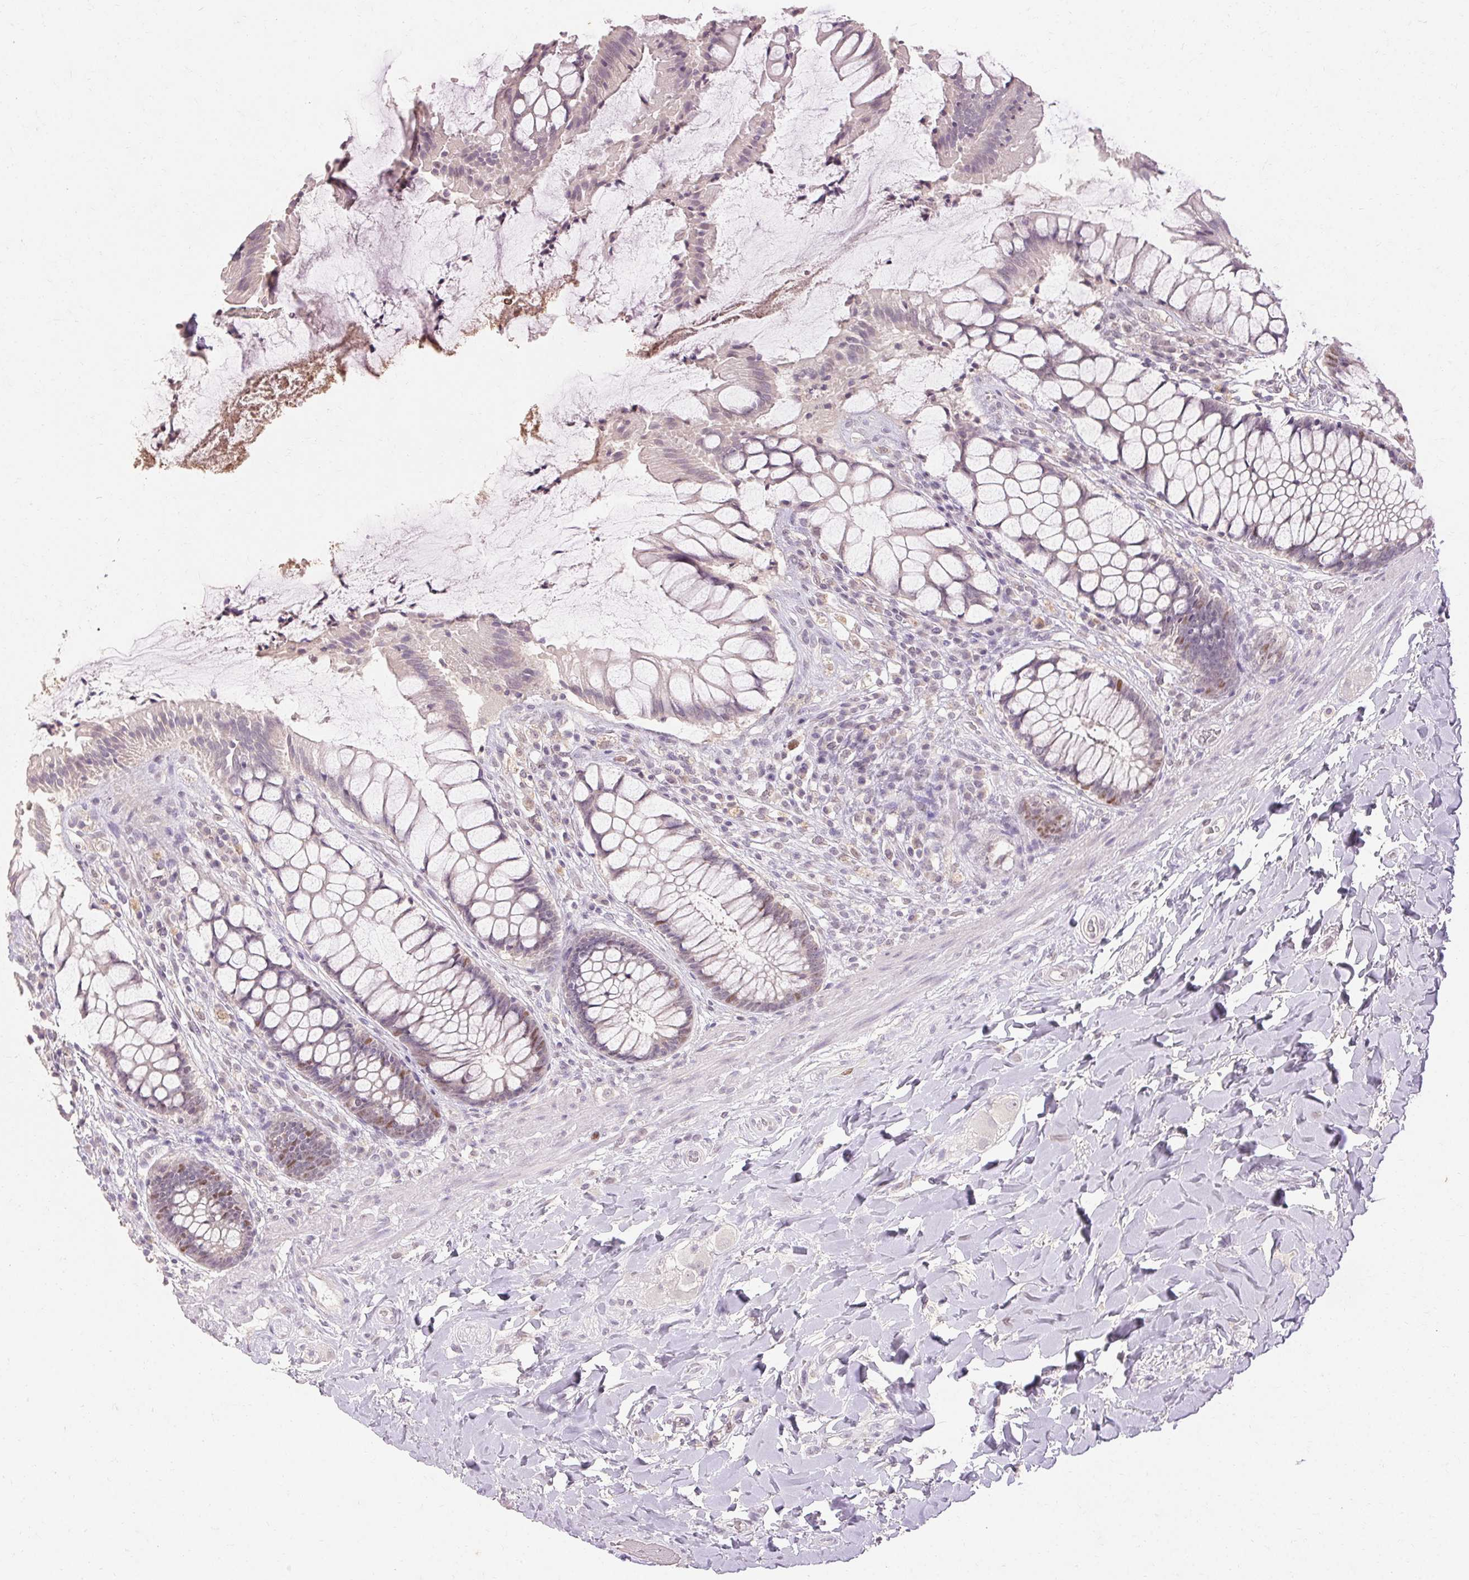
{"staining": {"intensity": "moderate", "quantity": "<25%", "location": "nuclear"}, "tissue": "rectum", "cell_type": "Glandular cells", "image_type": "normal", "snomed": [{"axis": "morphology", "description": "Normal tissue, NOS"}, {"axis": "topography", "description": "Rectum"}], "caption": "An image of rectum stained for a protein demonstrates moderate nuclear brown staining in glandular cells.", "gene": "SKP2", "patient": {"sex": "female", "age": 58}}